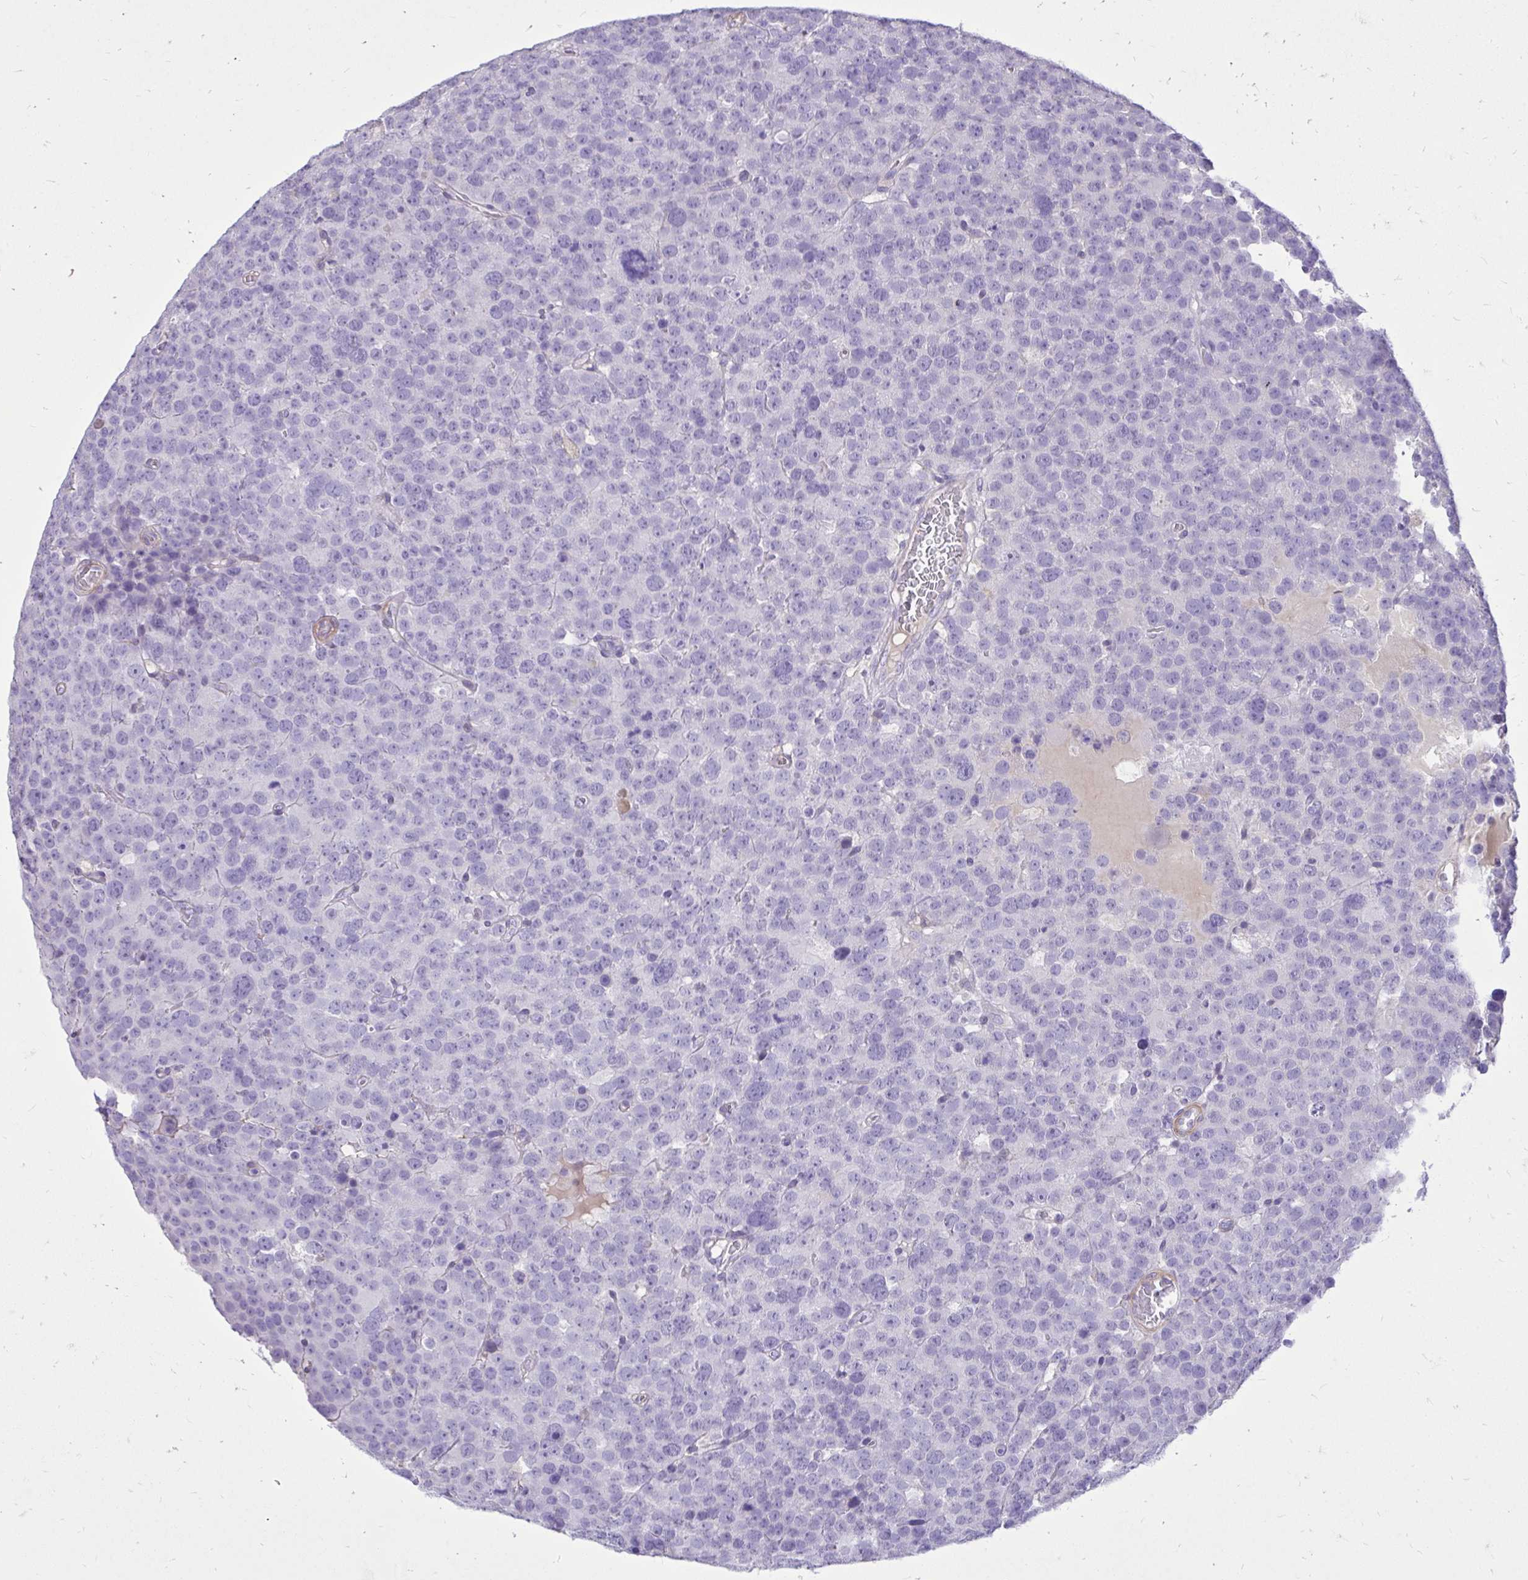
{"staining": {"intensity": "negative", "quantity": "none", "location": "none"}, "tissue": "testis cancer", "cell_type": "Tumor cells", "image_type": "cancer", "snomed": [{"axis": "morphology", "description": "Seminoma, NOS"}, {"axis": "topography", "description": "Testis"}], "caption": "This is an immunohistochemistry (IHC) photomicrograph of human testis cancer. There is no expression in tumor cells.", "gene": "TLR7", "patient": {"sex": "male", "age": 71}}